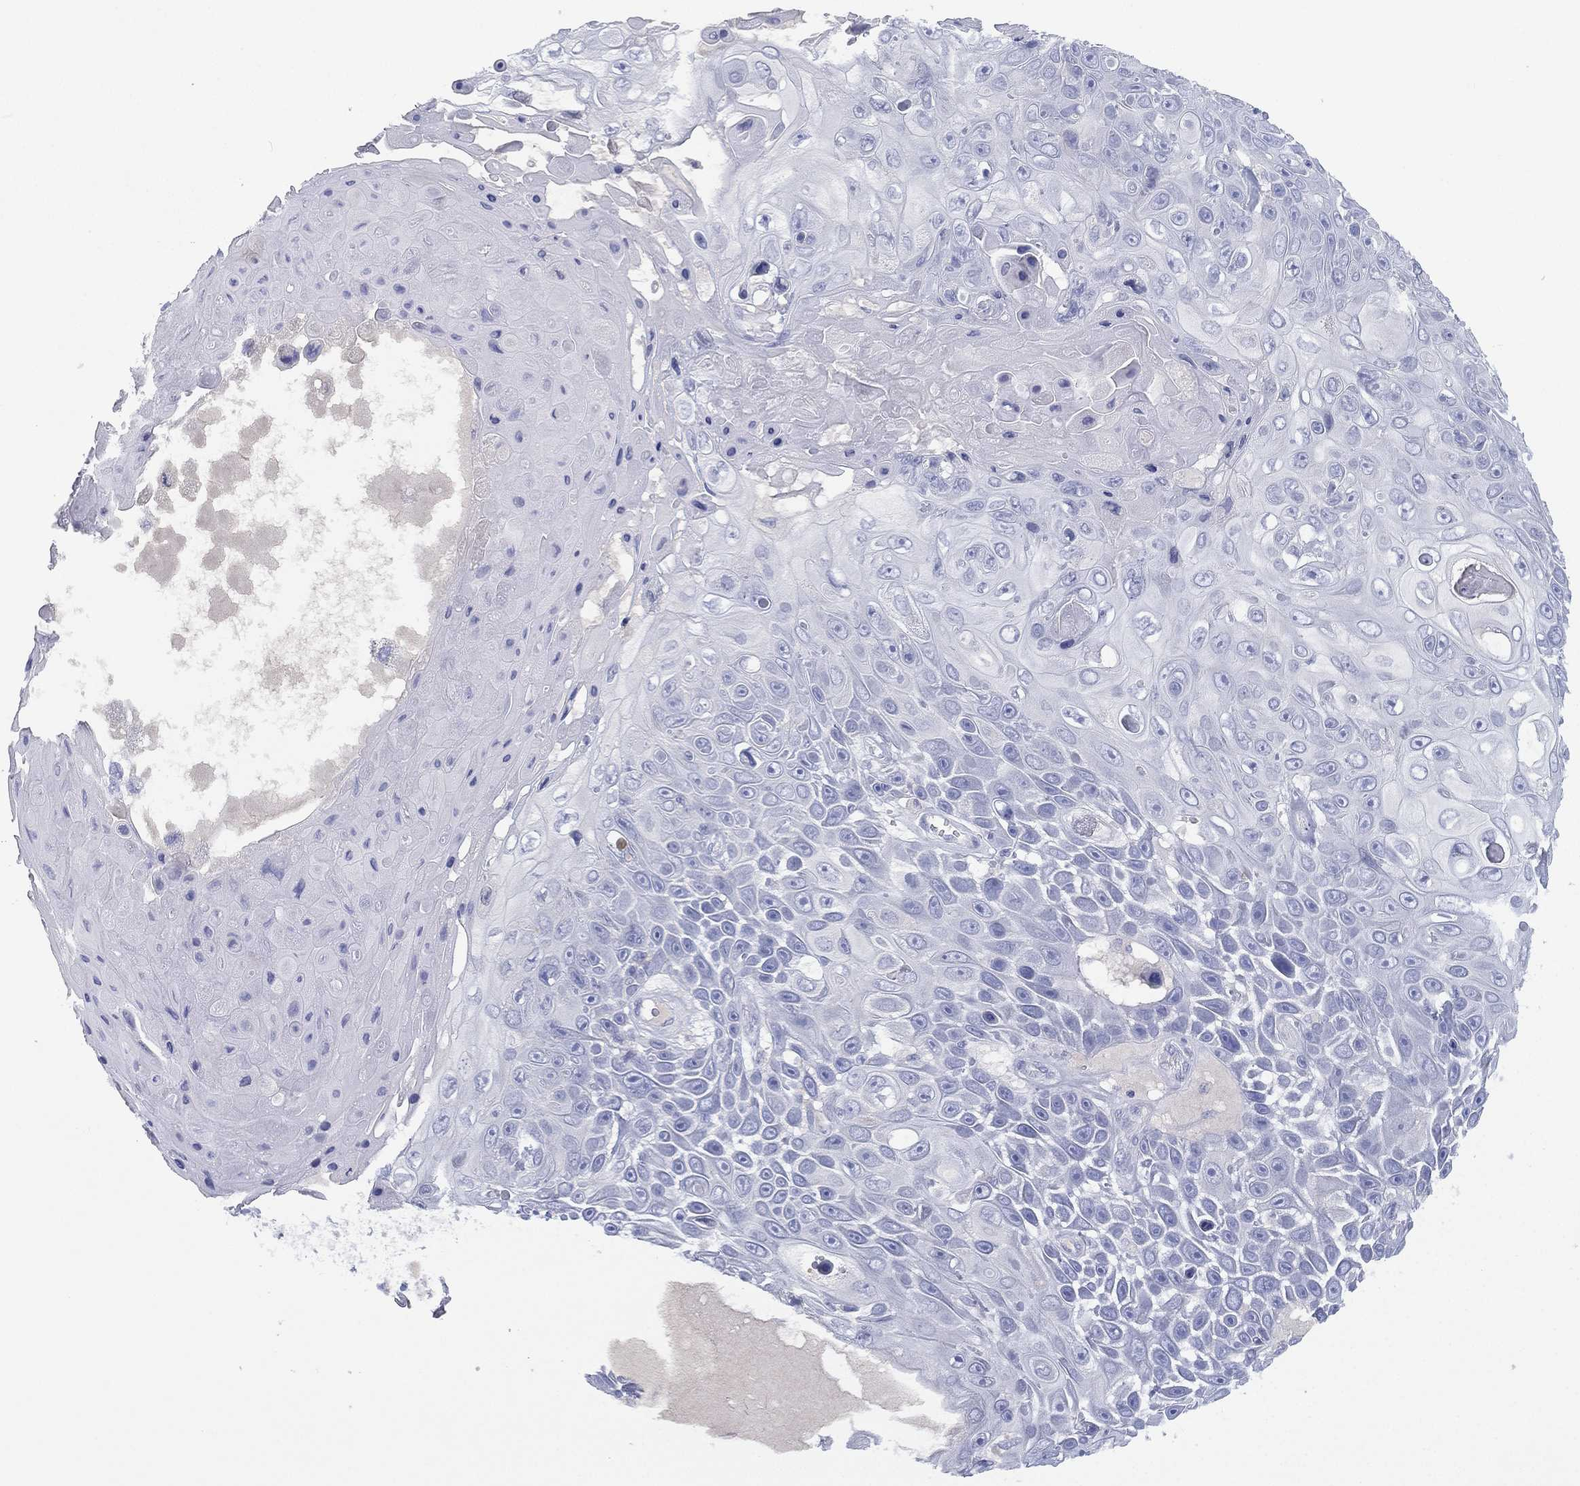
{"staining": {"intensity": "negative", "quantity": "none", "location": "none"}, "tissue": "skin cancer", "cell_type": "Tumor cells", "image_type": "cancer", "snomed": [{"axis": "morphology", "description": "Squamous cell carcinoma, NOS"}, {"axis": "topography", "description": "Skin"}], "caption": "Immunohistochemistry (IHC) photomicrograph of skin cancer stained for a protein (brown), which displays no positivity in tumor cells.", "gene": "CYP2D6", "patient": {"sex": "male", "age": 82}}